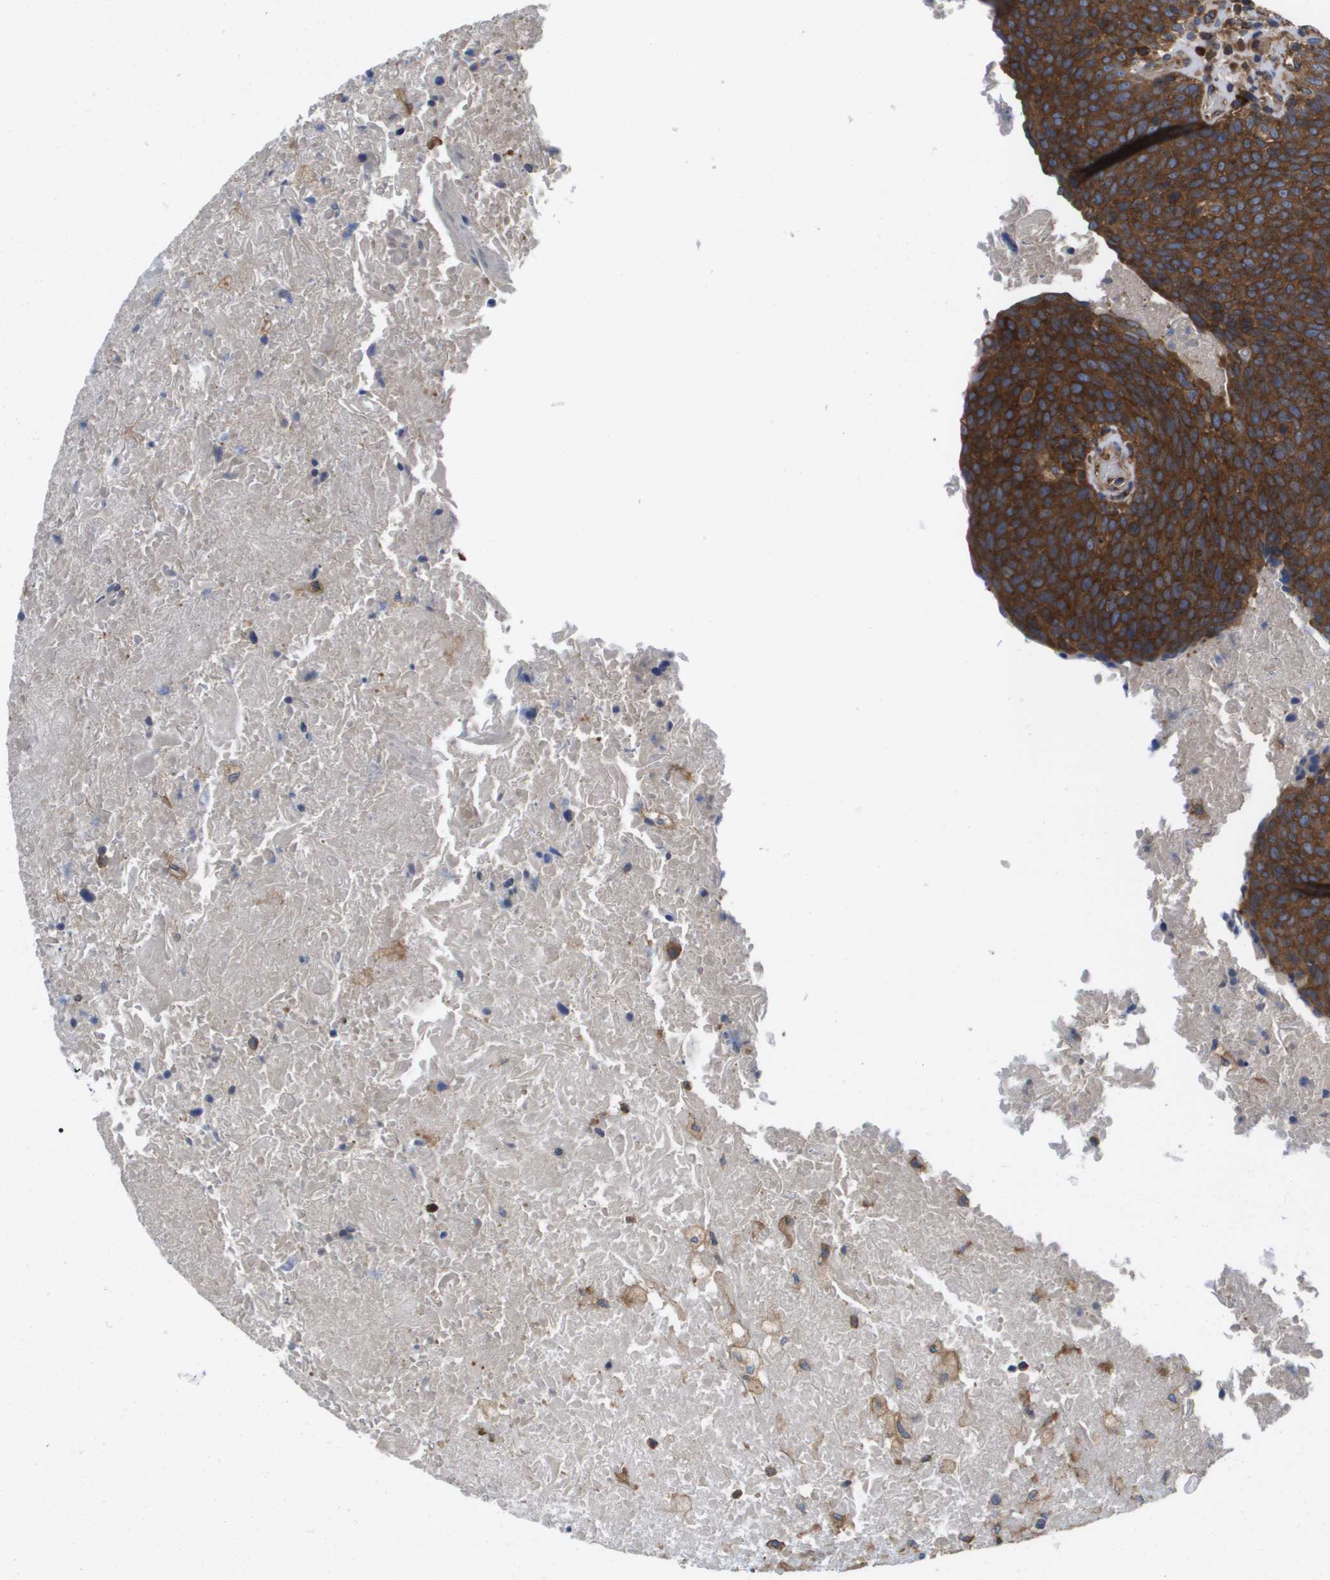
{"staining": {"intensity": "strong", "quantity": ">75%", "location": "cytoplasmic/membranous"}, "tissue": "head and neck cancer", "cell_type": "Tumor cells", "image_type": "cancer", "snomed": [{"axis": "morphology", "description": "Squamous cell carcinoma, NOS"}, {"axis": "morphology", "description": "Squamous cell carcinoma, metastatic, NOS"}, {"axis": "topography", "description": "Lymph node"}, {"axis": "topography", "description": "Head-Neck"}], "caption": "IHC of human head and neck cancer (metastatic squamous cell carcinoma) exhibits high levels of strong cytoplasmic/membranous staining in about >75% of tumor cells.", "gene": "EIF4G2", "patient": {"sex": "male", "age": 62}}